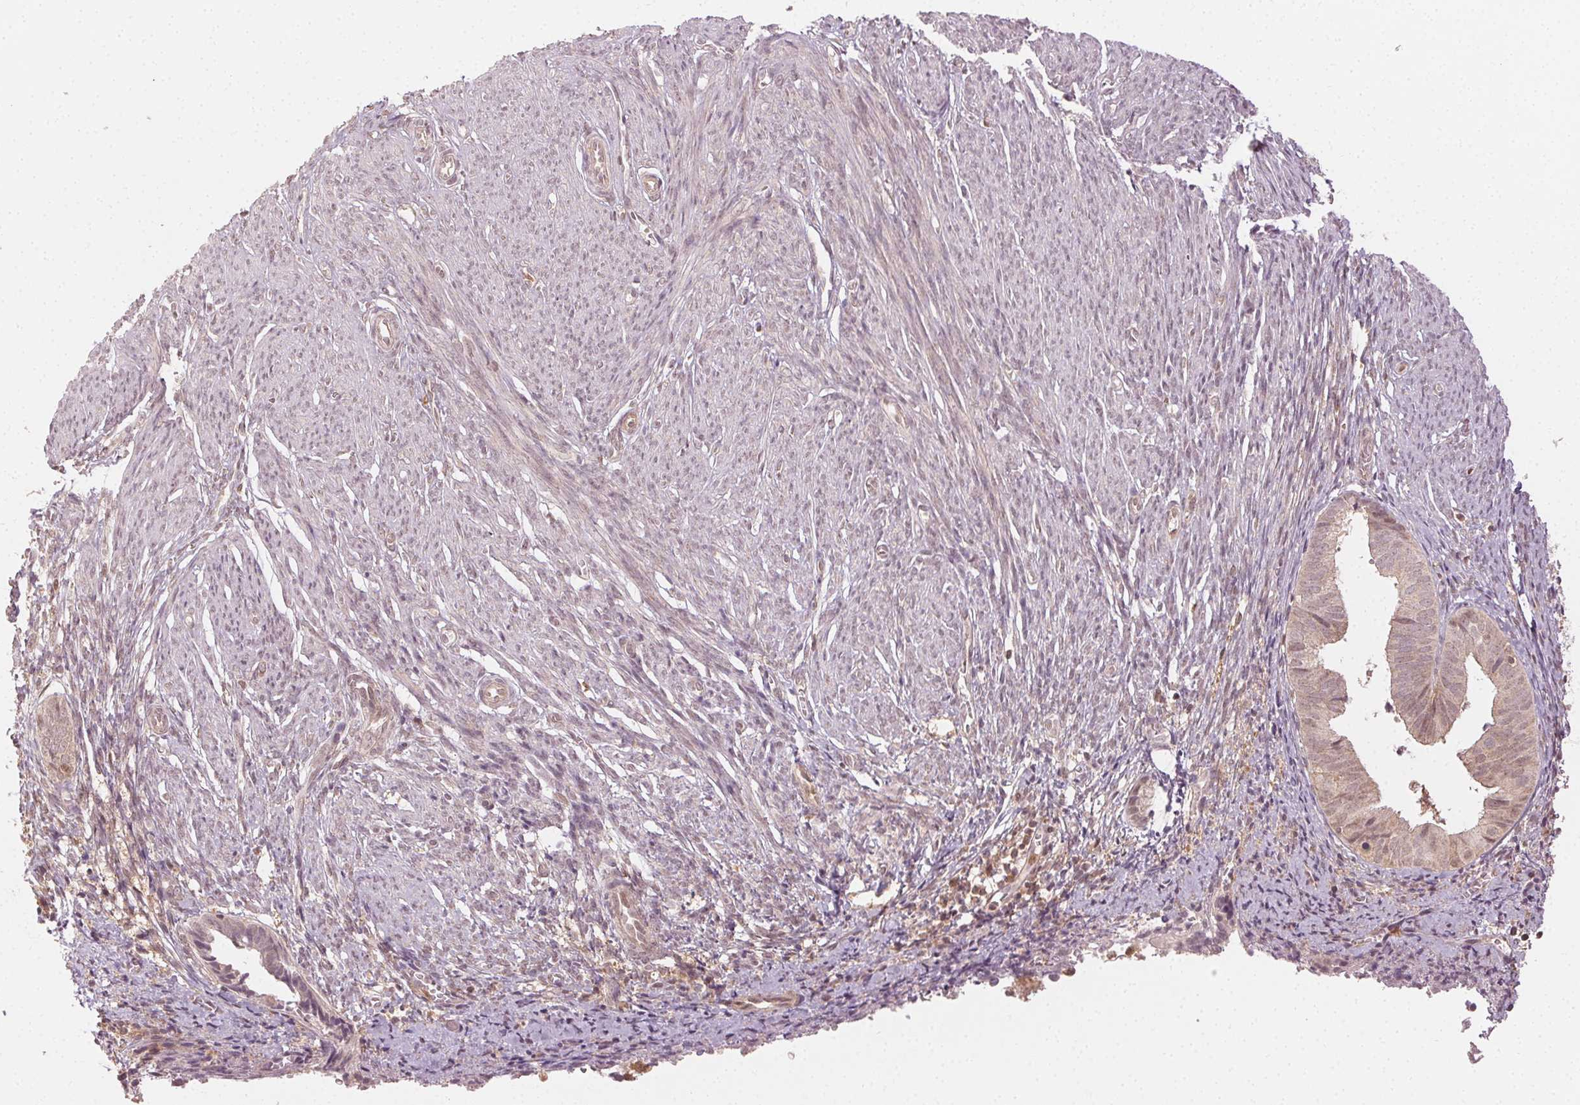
{"staining": {"intensity": "moderate", "quantity": "25%-75%", "location": "cytoplasmic/membranous,nuclear"}, "tissue": "endometrium", "cell_type": "Cells in endometrial stroma", "image_type": "normal", "snomed": [{"axis": "morphology", "description": "Normal tissue, NOS"}, {"axis": "topography", "description": "Endometrium"}], "caption": "Moderate cytoplasmic/membranous,nuclear expression for a protein is identified in about 25%-75% of cells in endometrial stroma of benign endometrium using immunohistochemistry.", "gene": "MAPK14", "patient": {"sex": "female", "age": 50}}